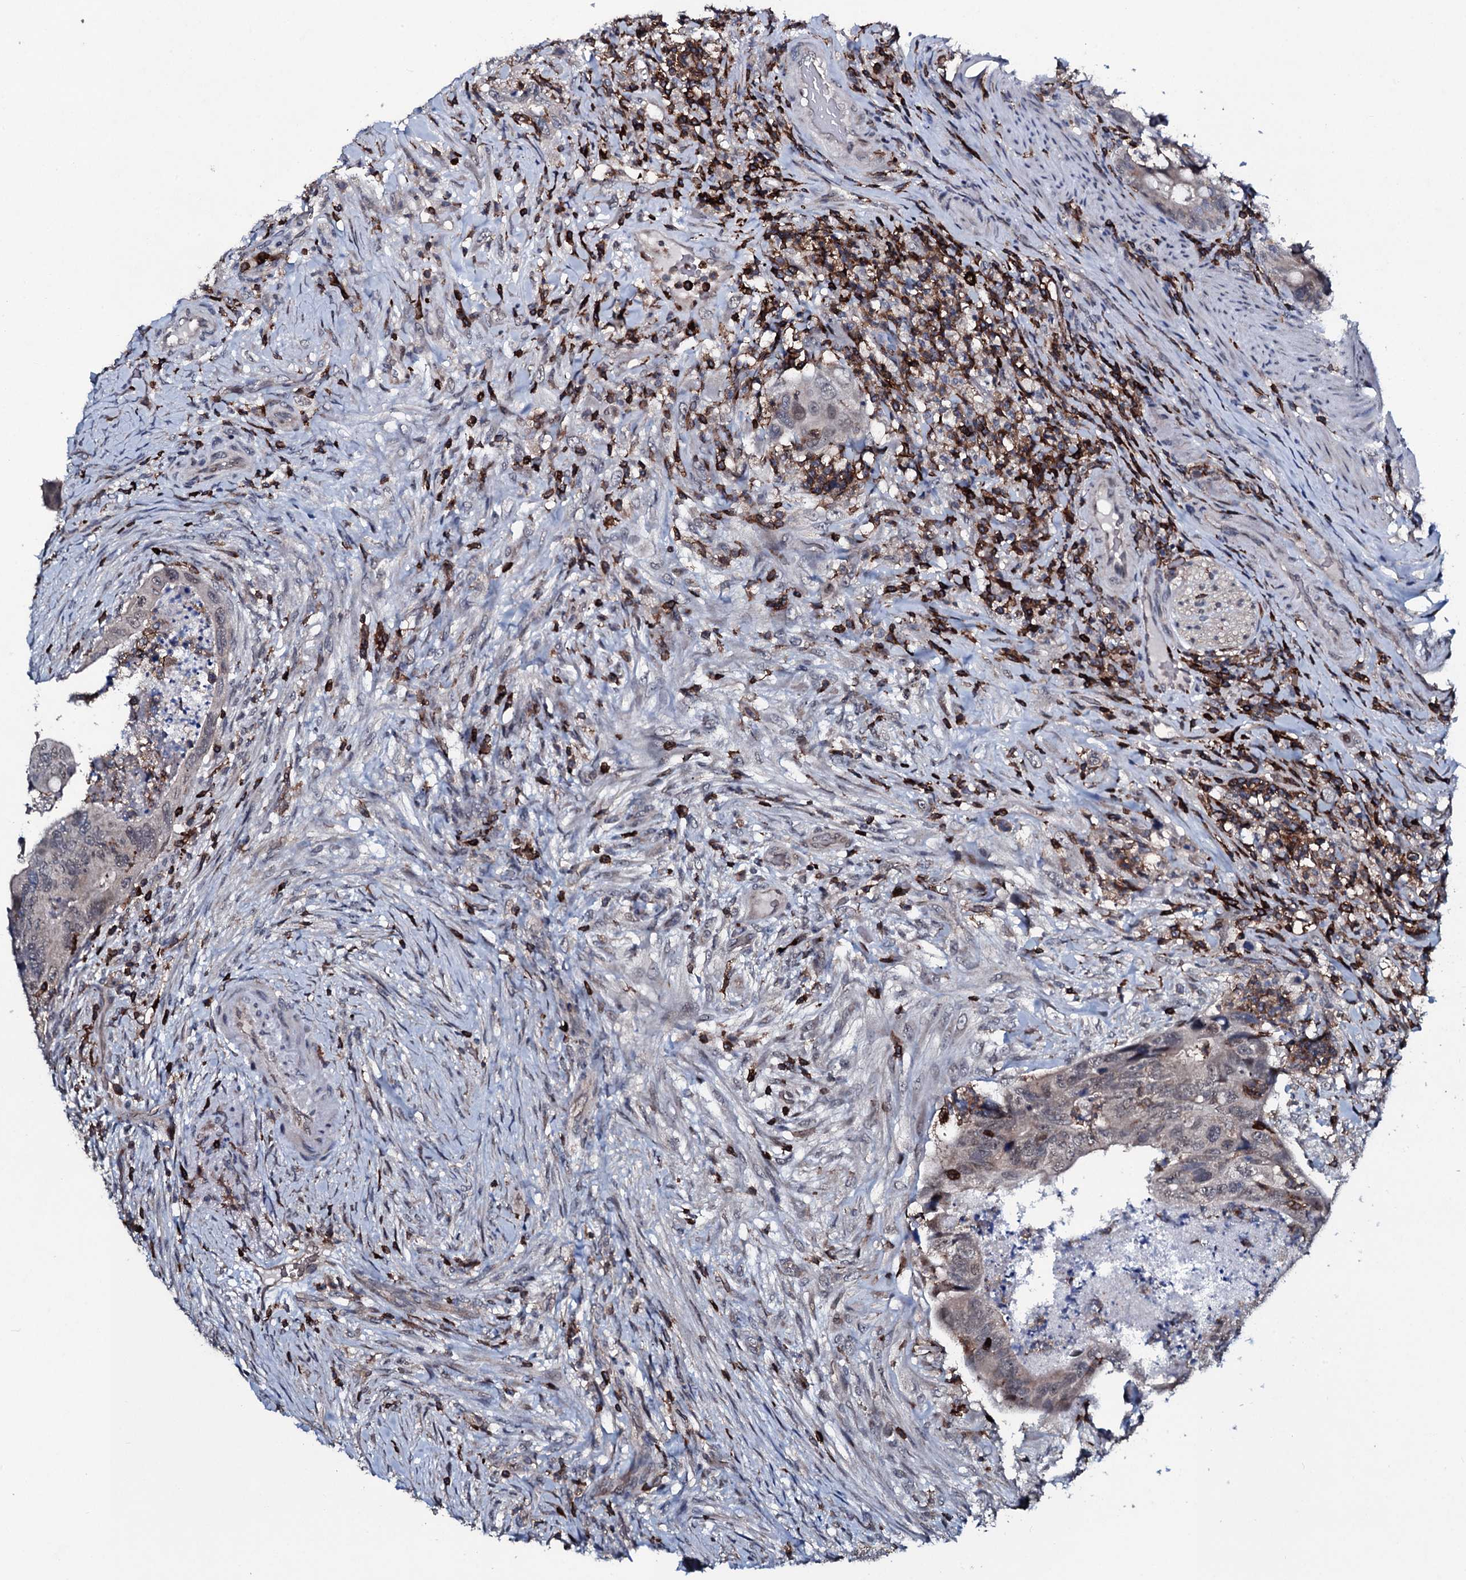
{"staining": {"intensity": "weak", "quantity": "<25%", "location": "nuclear"}, "tissue": "colorectal cancer", "cell_type": "Tumor cells", "image_type": "cancer", "snomed": [{"axis": "morphology", "description": "Adenocarcinoma, NOS"}, {"axis": "topography", "description": "Rectum"}], "caption": "Colorectal adenocarcinoma was stained to show a protein in brown. There is no significant positivity in tumor cells.", "gene": "OGFOD2", "patient": {"sex": "male", "age": 63}}